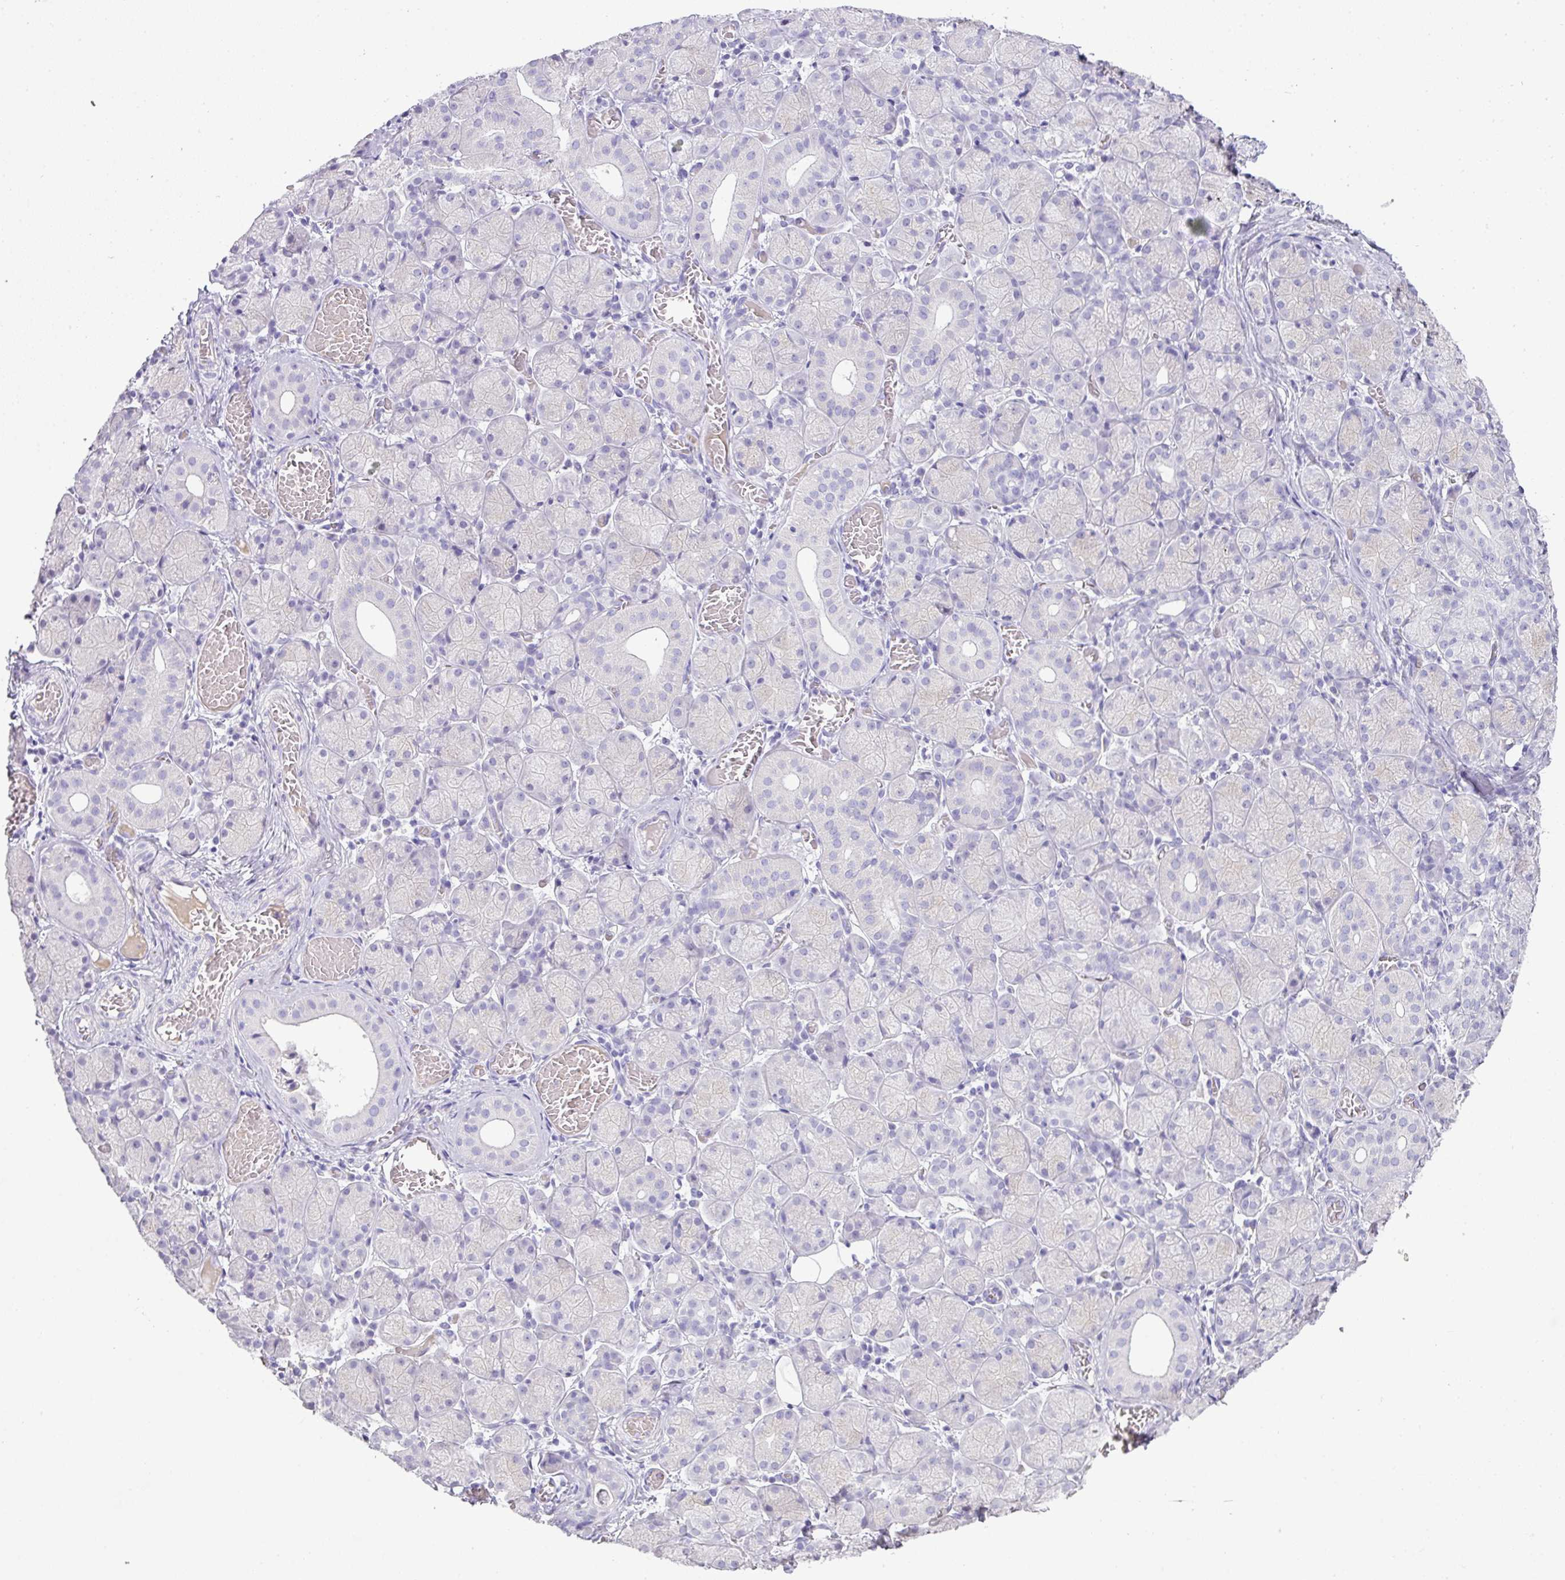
{"staining": {"intensity": "negative", "quantity": "none", "location": "none"}, "tissue": "salivary gland", "cell_type": "Glandular cells", "image_type": "normal", "snomed": [{"axis": "morphology", "description": "Normal tissue, NOS"}, {"axis": "topography", "description": "Salivary gland"}], "caption": "DAB immunohistochemical staining of normal human salivary gland exhibits no significant positivity in glandular cells. Nuclei are stained in blue.", "gene": "OR52N1", "patient": {"sex": "female", "age": 24}}